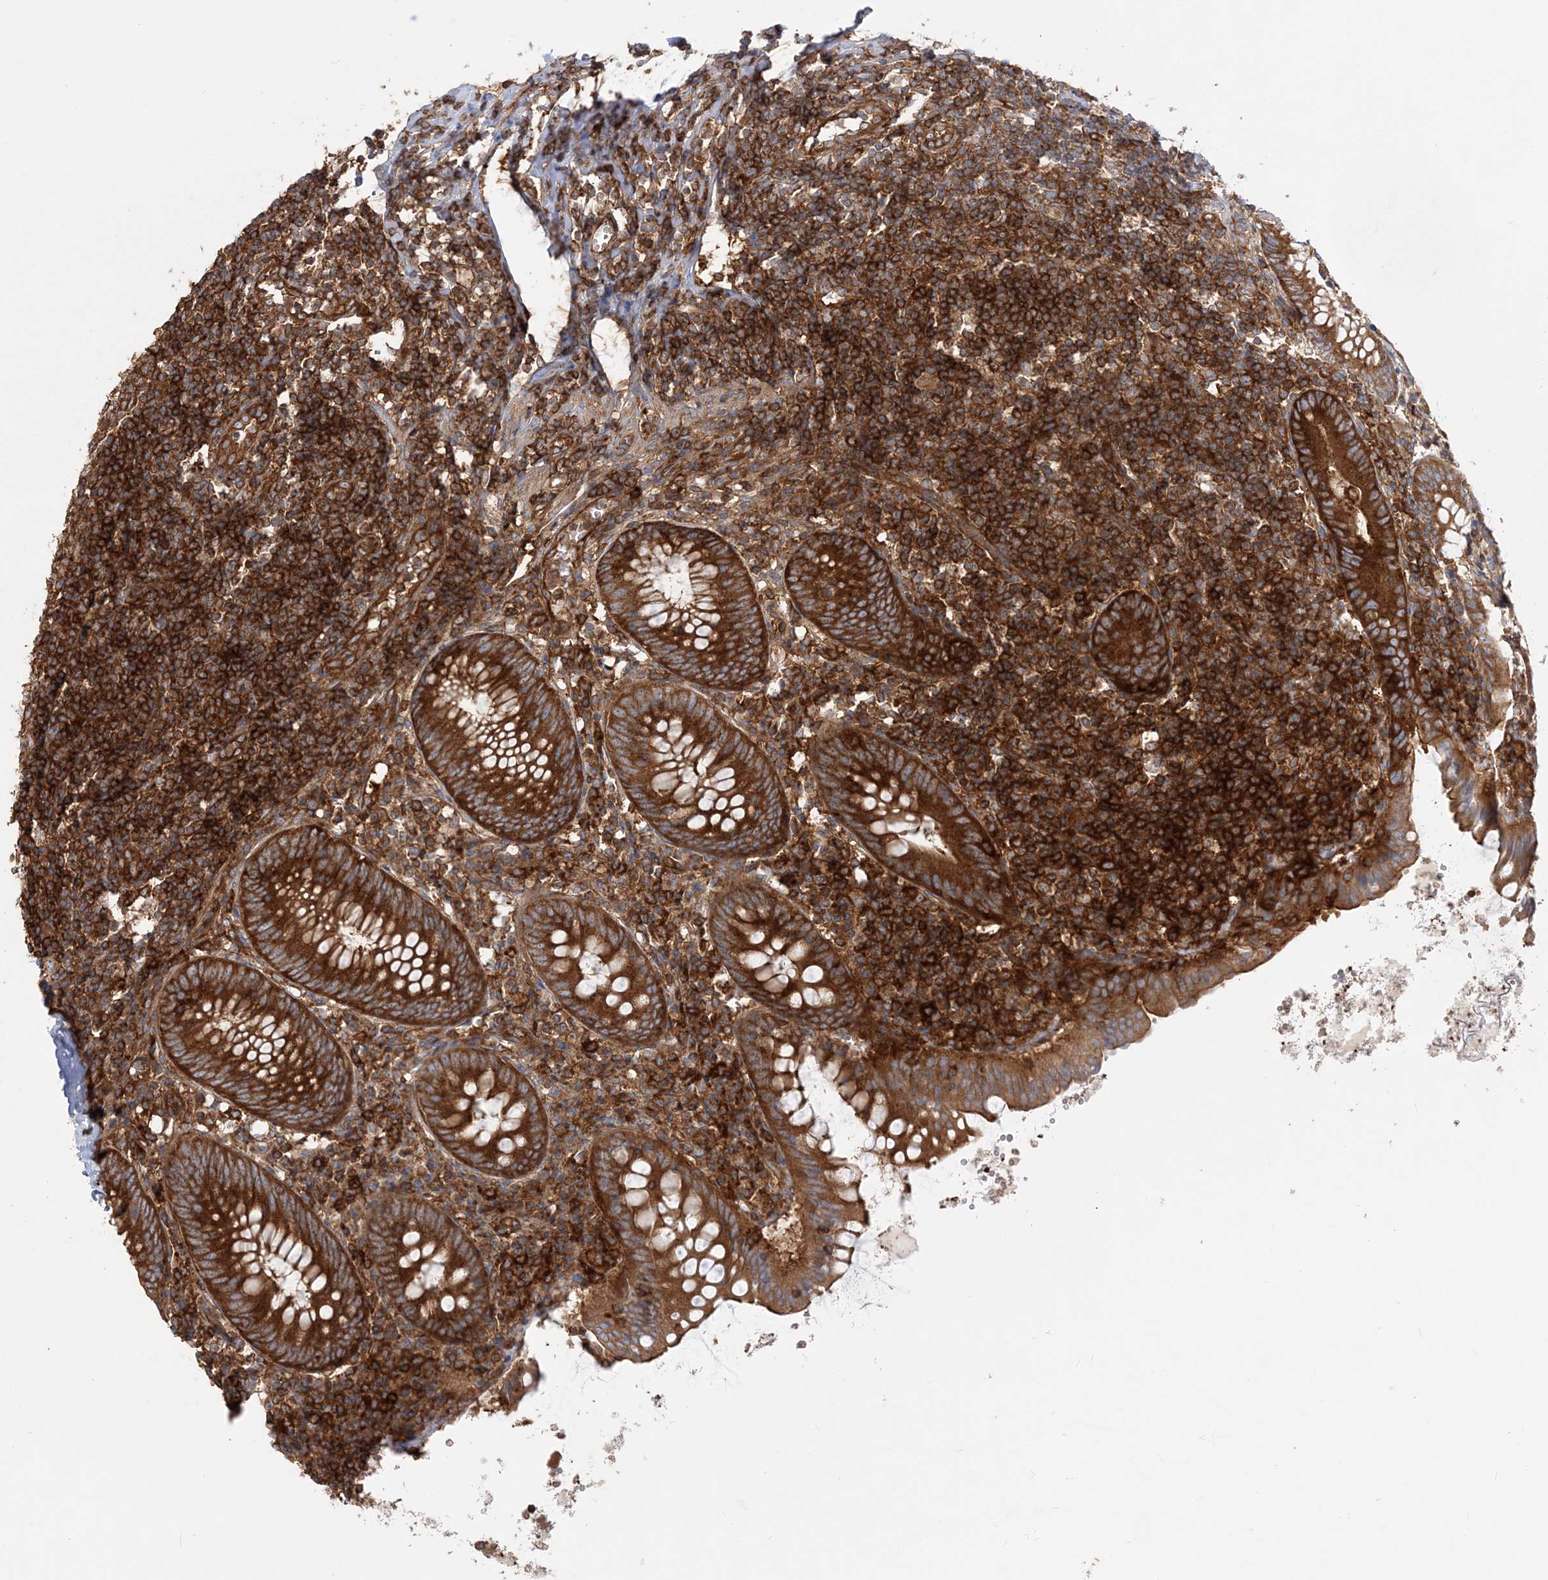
{"staining": {"intensity": "strong", "quantity": ">75%", "location": "cytoplasmic/membranous"}, "tissue": "appendix", "cell_type": "Glandular cells", "image_type": "normal", "snomed": [{"axis": "morphology", "description": "Normal tissue, NOS"}, {"axis": "topography", "description": "Appendix"}], "caption": "The immunohistochemical stain highlights strong cytoplasmic/membranous positivity in glandular cells of benign appendix. The protein of interest is stained brown, and the nuclei are stained in blue (DAB (3,3'-diaminobenzidine) IHC with brightfield microscopy, high magnification).", "gene": "TBC1D5", "patient": {"sex": "female", "age": 54}}